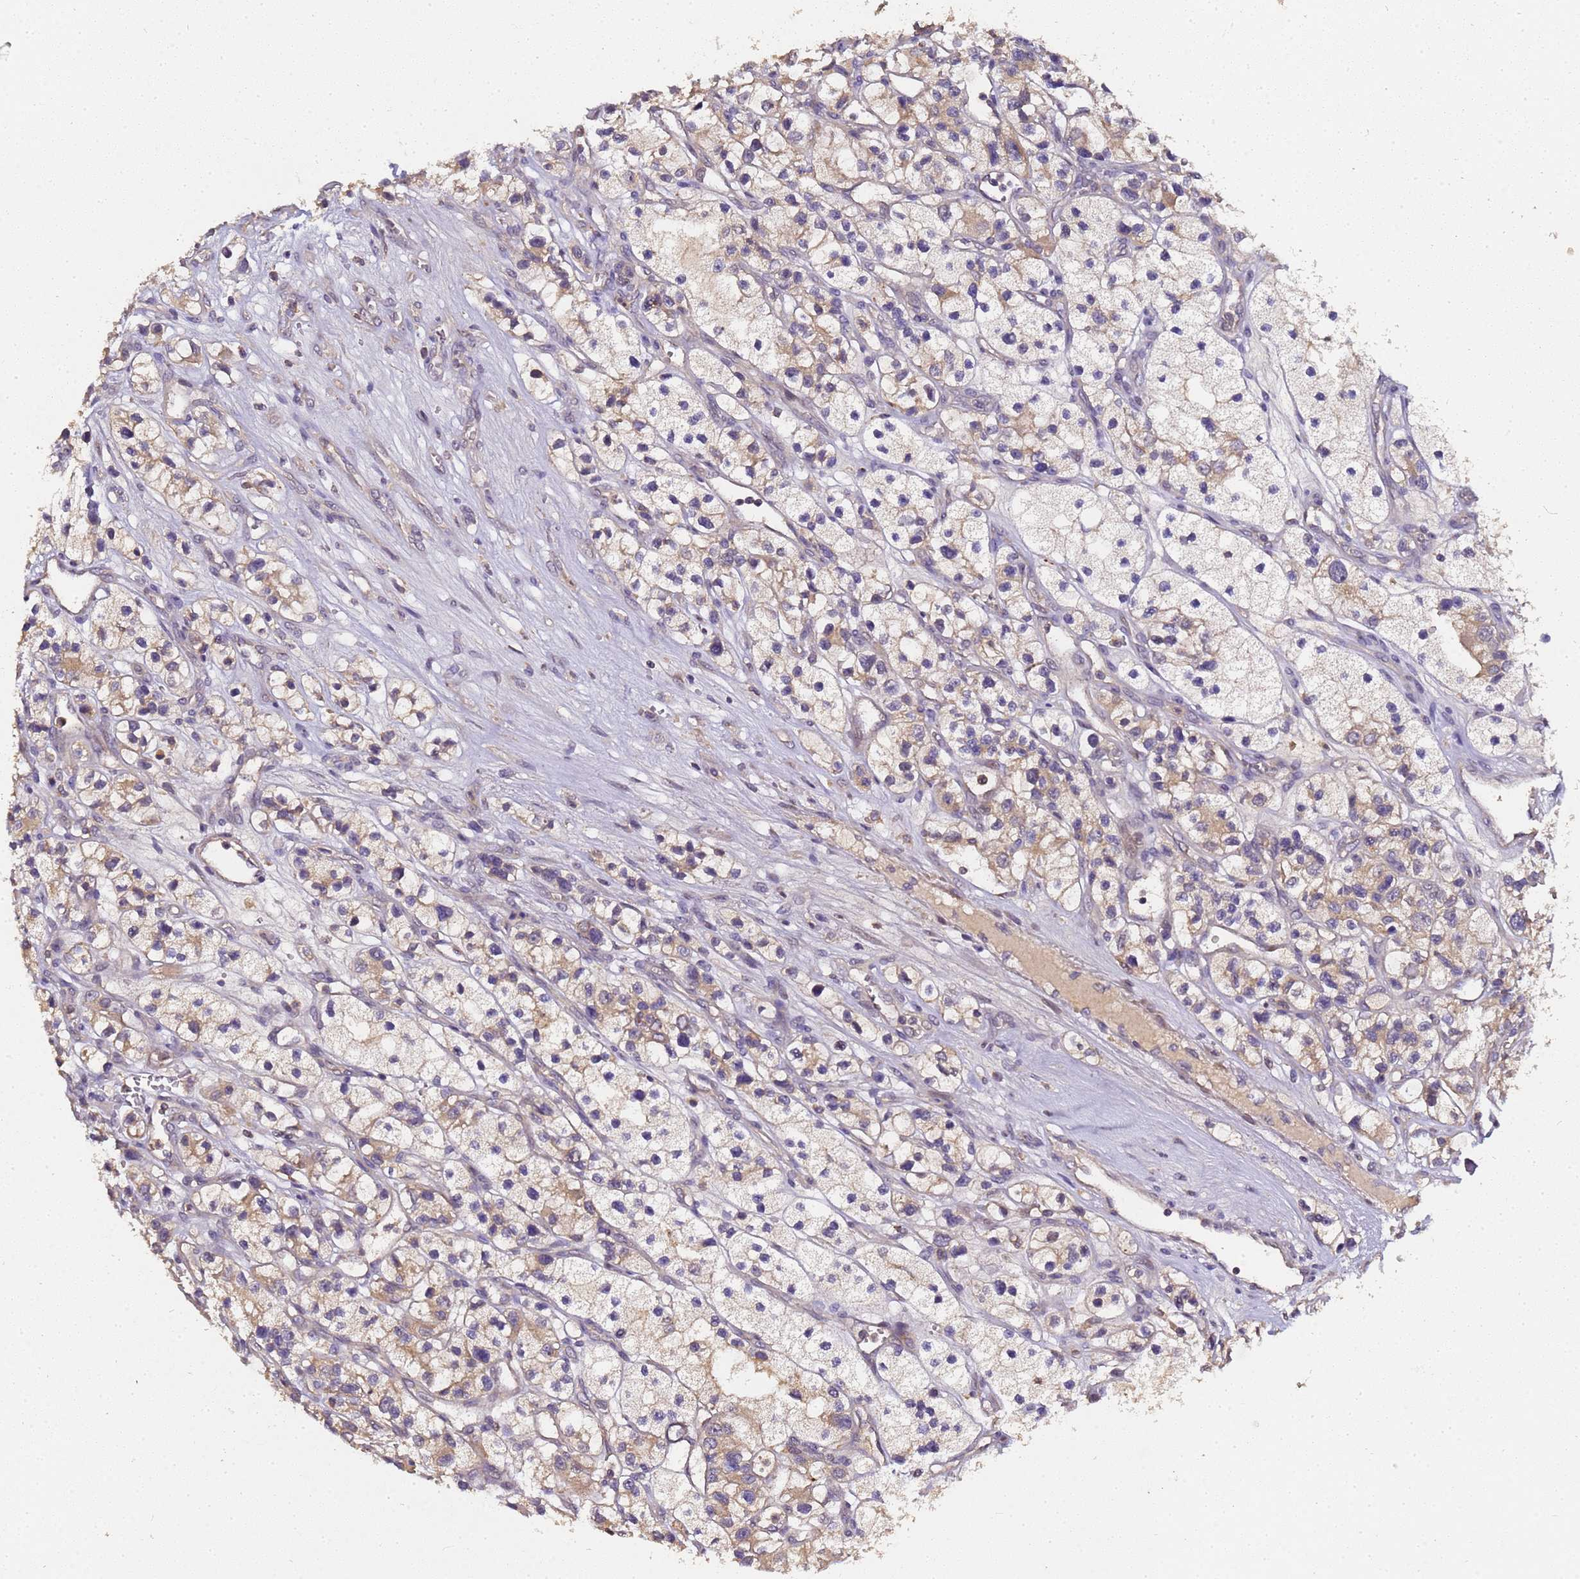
{"staining": {"intensity": "weak", "quantity": "<25%", "location": "cytoplasmic/membranous"}, "tissue": "renal cancer", "cell_type": "Tumor cells", "image_type": "cancer", "snomed": [{"axis": "morphology", "description": "Adenocarcinoma, NOS"}, {"axis": "topography", "description": "Kidney"}], "caption": "Protein analysis of renal adenocarcinoma demonstrates no significant staining in tumor cells. Nuclei are stained in blue.", "gene": "LGI4", "patient": {"sex": "female", "age": 57}}